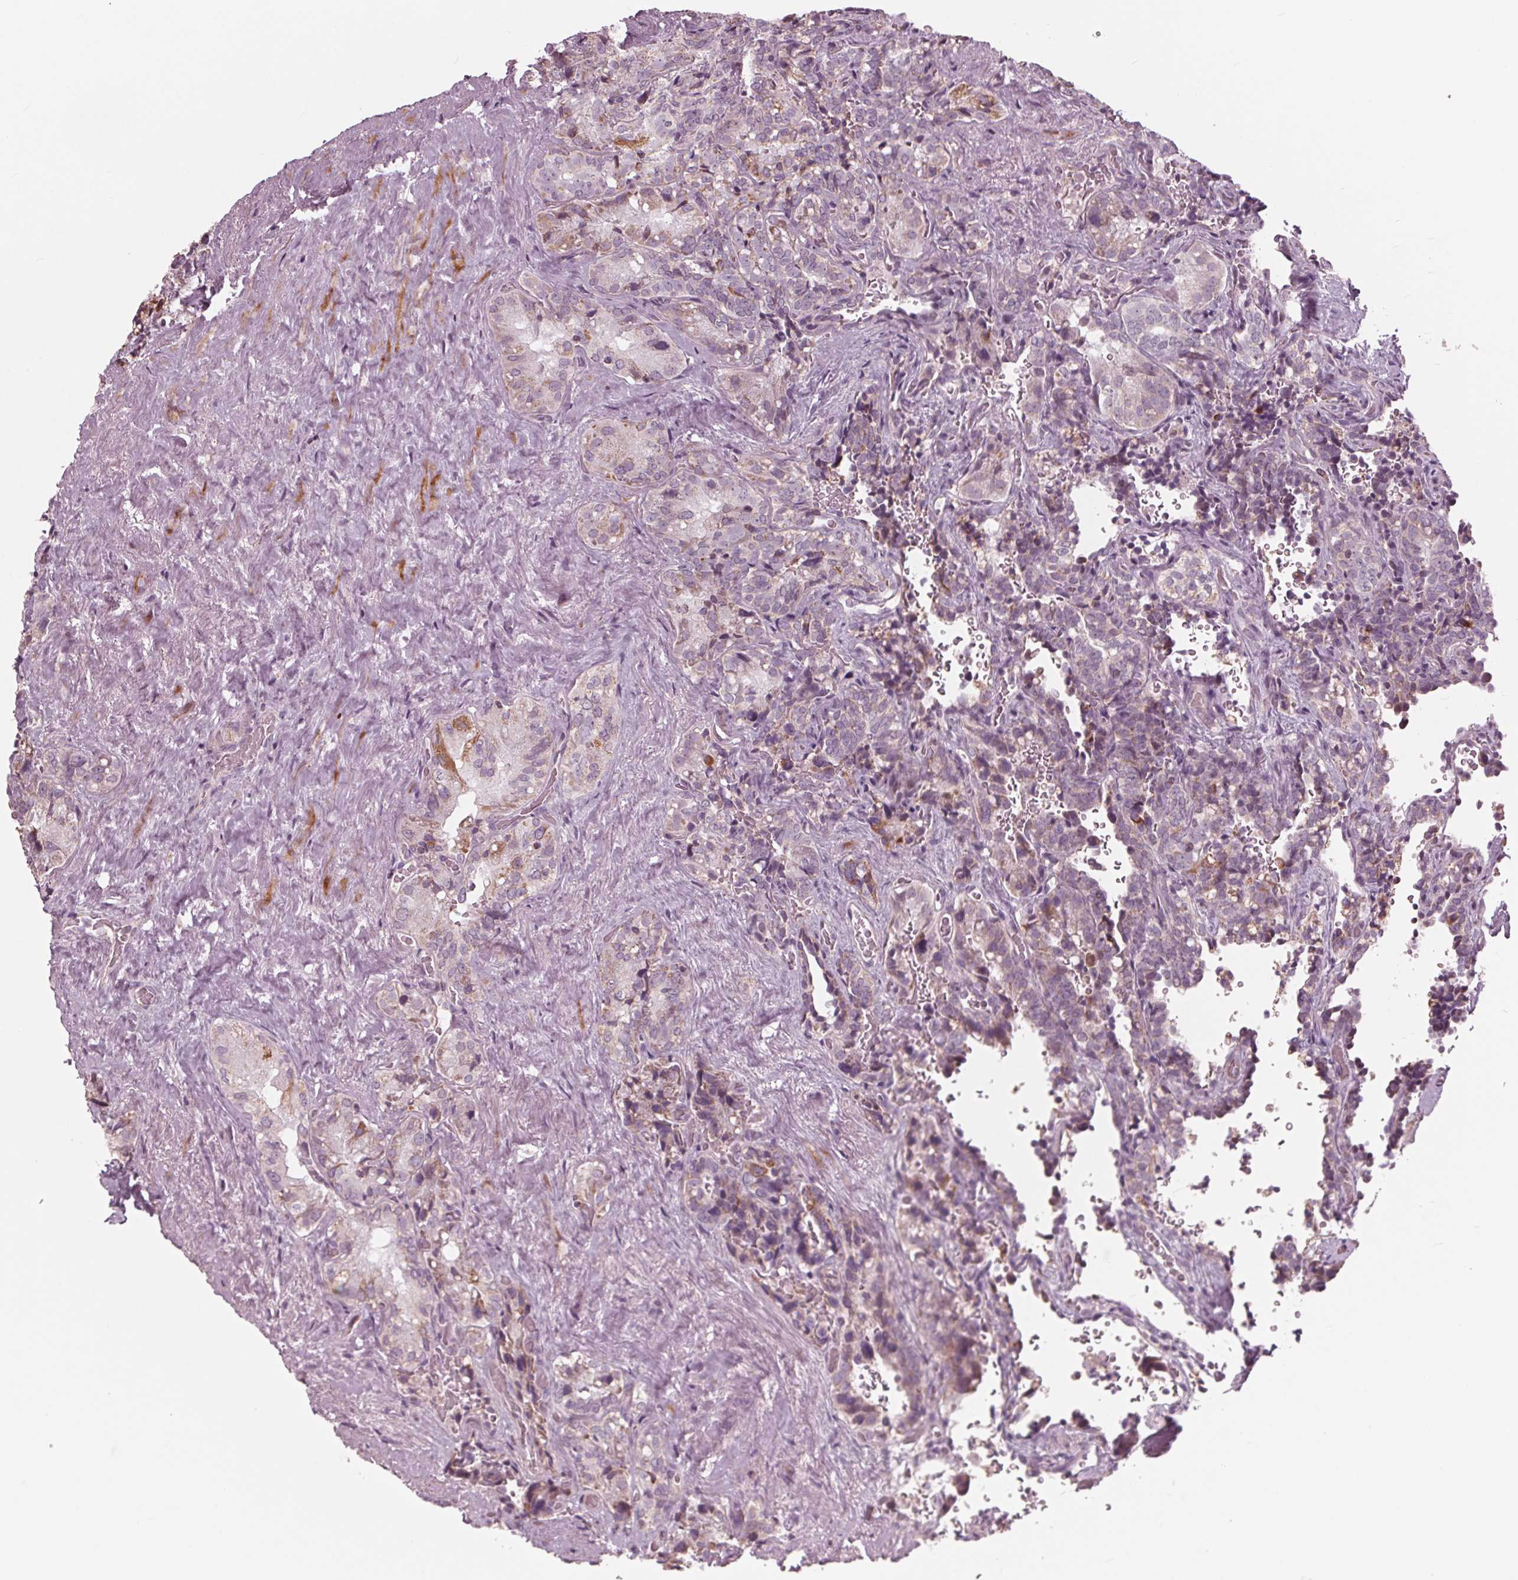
{"staining": {"intensity": "weak", "quantity": "<25%", "location": "cytoplasmic/membranous"}, "tissue": "seminal vesicle", "cell_type": "Glandular cells", "image_type": "normal", "snomed": [{"axis": "morphology", "description": "Normal tissue, NOS"}, {"axis": "topography", "description": "Seminal veicle"}], "caption": "Glandular cells are negative for protein expression in benign human seminal vesicle. Brightfield microscopy of IHC stained with DAB (brown) and hematoxylin (blue), captured at high magnification.", "gene": "DCAF4L2", "patient": {"sex": "male", "age": 69}}